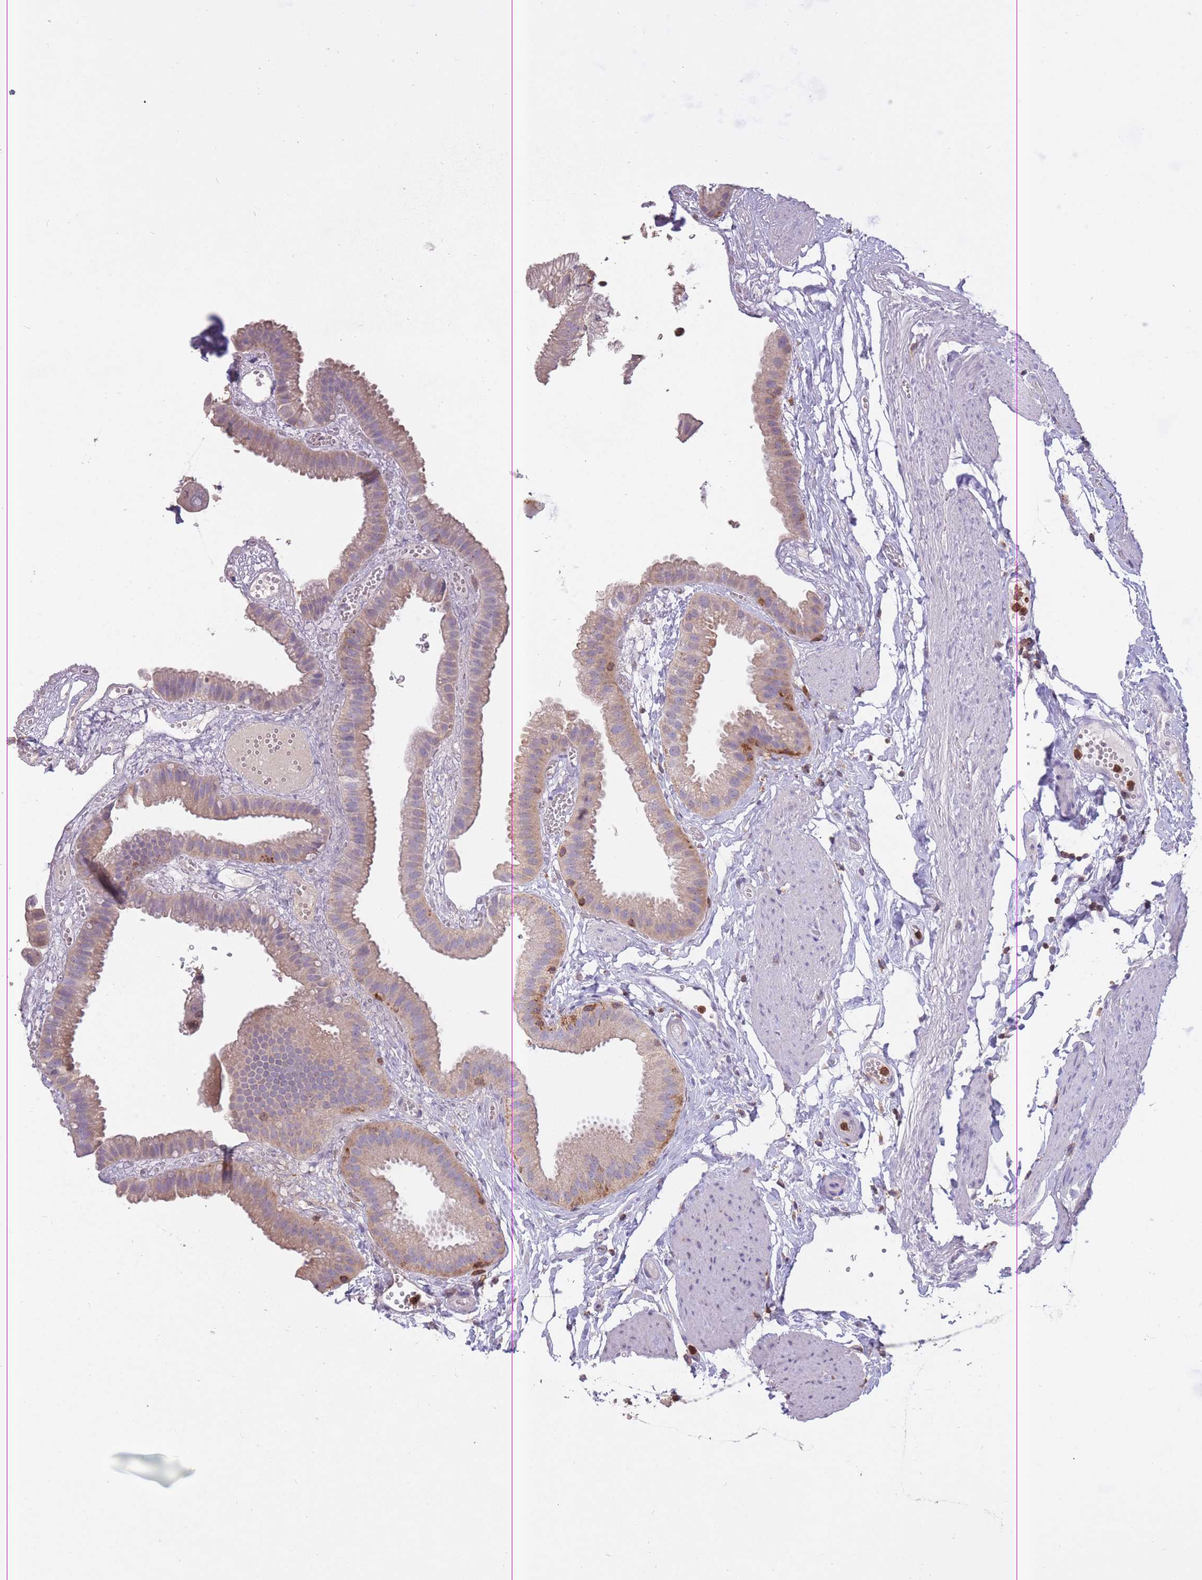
{"staining": {"intensity": "weak", "quantity": "25%-75%", "location": "cytoplasmic/membranous"}, "tissue": "gallbladder", "cell_type": "Glandular cells", "image_type": "normal", "snomed": [{"axis": "morphology", "description": "Normal tissue, NOS"}, {"axis": "topography", "description": "Gallbladder"}], "caption": "DAB immunohistochemical staining of normal gallbladder reveals weak cytoplasmic/membranous protein expression in approximately 25%-75% of glandular cells.", "gene": "GMIP", "patient": {"sex": "female", "age": 61}}